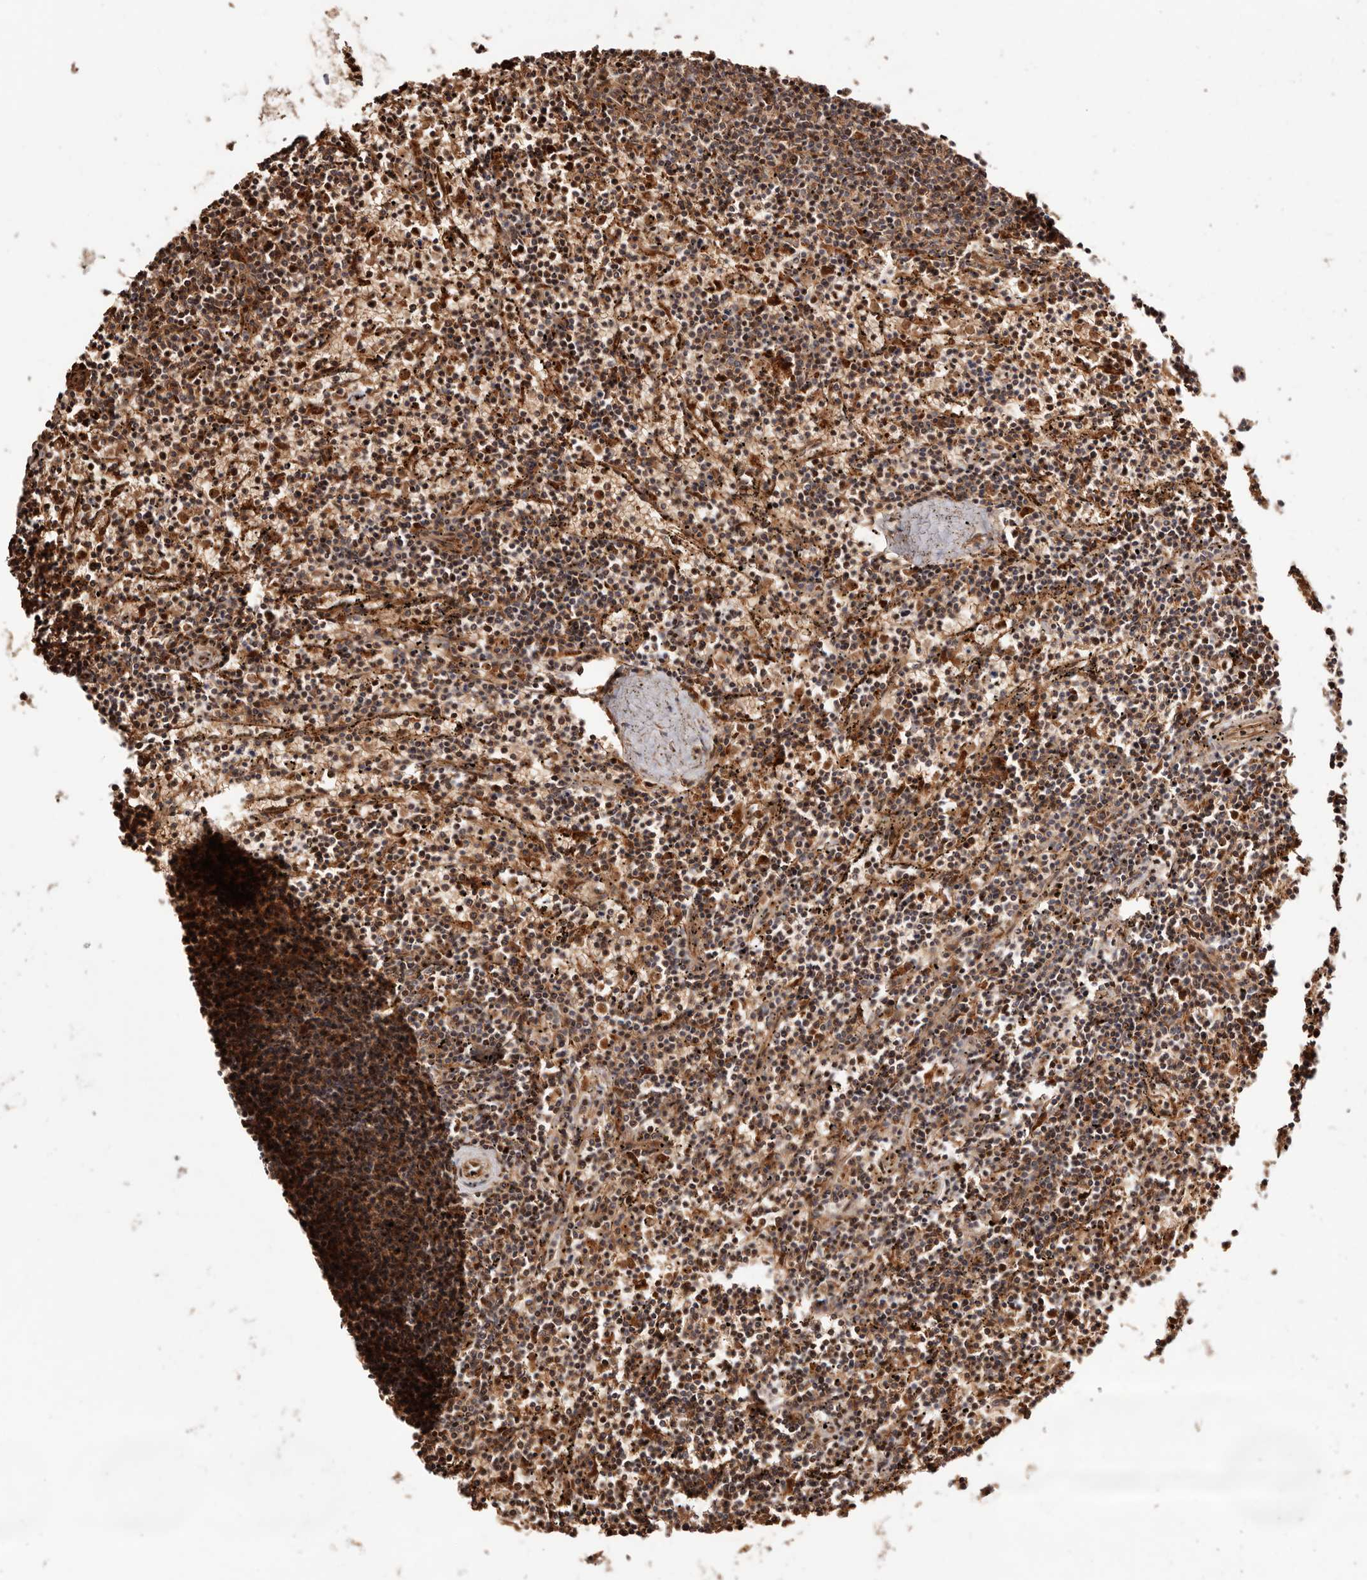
{"staining": {"intensity": "moderate", "quantity": "25%-75%", "location": "cytoplasmic/membranous"}, "tissue": "lymphoma", "cell_type": "Tumor cells", "image_type": "cancer", "snomed": [{"axis": "morphology", "description": "Malignant lymphoma, non-Hodgkin's type, Low grade"}, {"axis": "topography", "description": "Spleen"}], "caption": "The histopathology image exhibits staining of lymphoma, revealing moderate cytoplasmic/membranous protein expression (brown color) within tumor cells.", "gene": "PTPN22", "patient": {"sex": "female", "age": 50}}